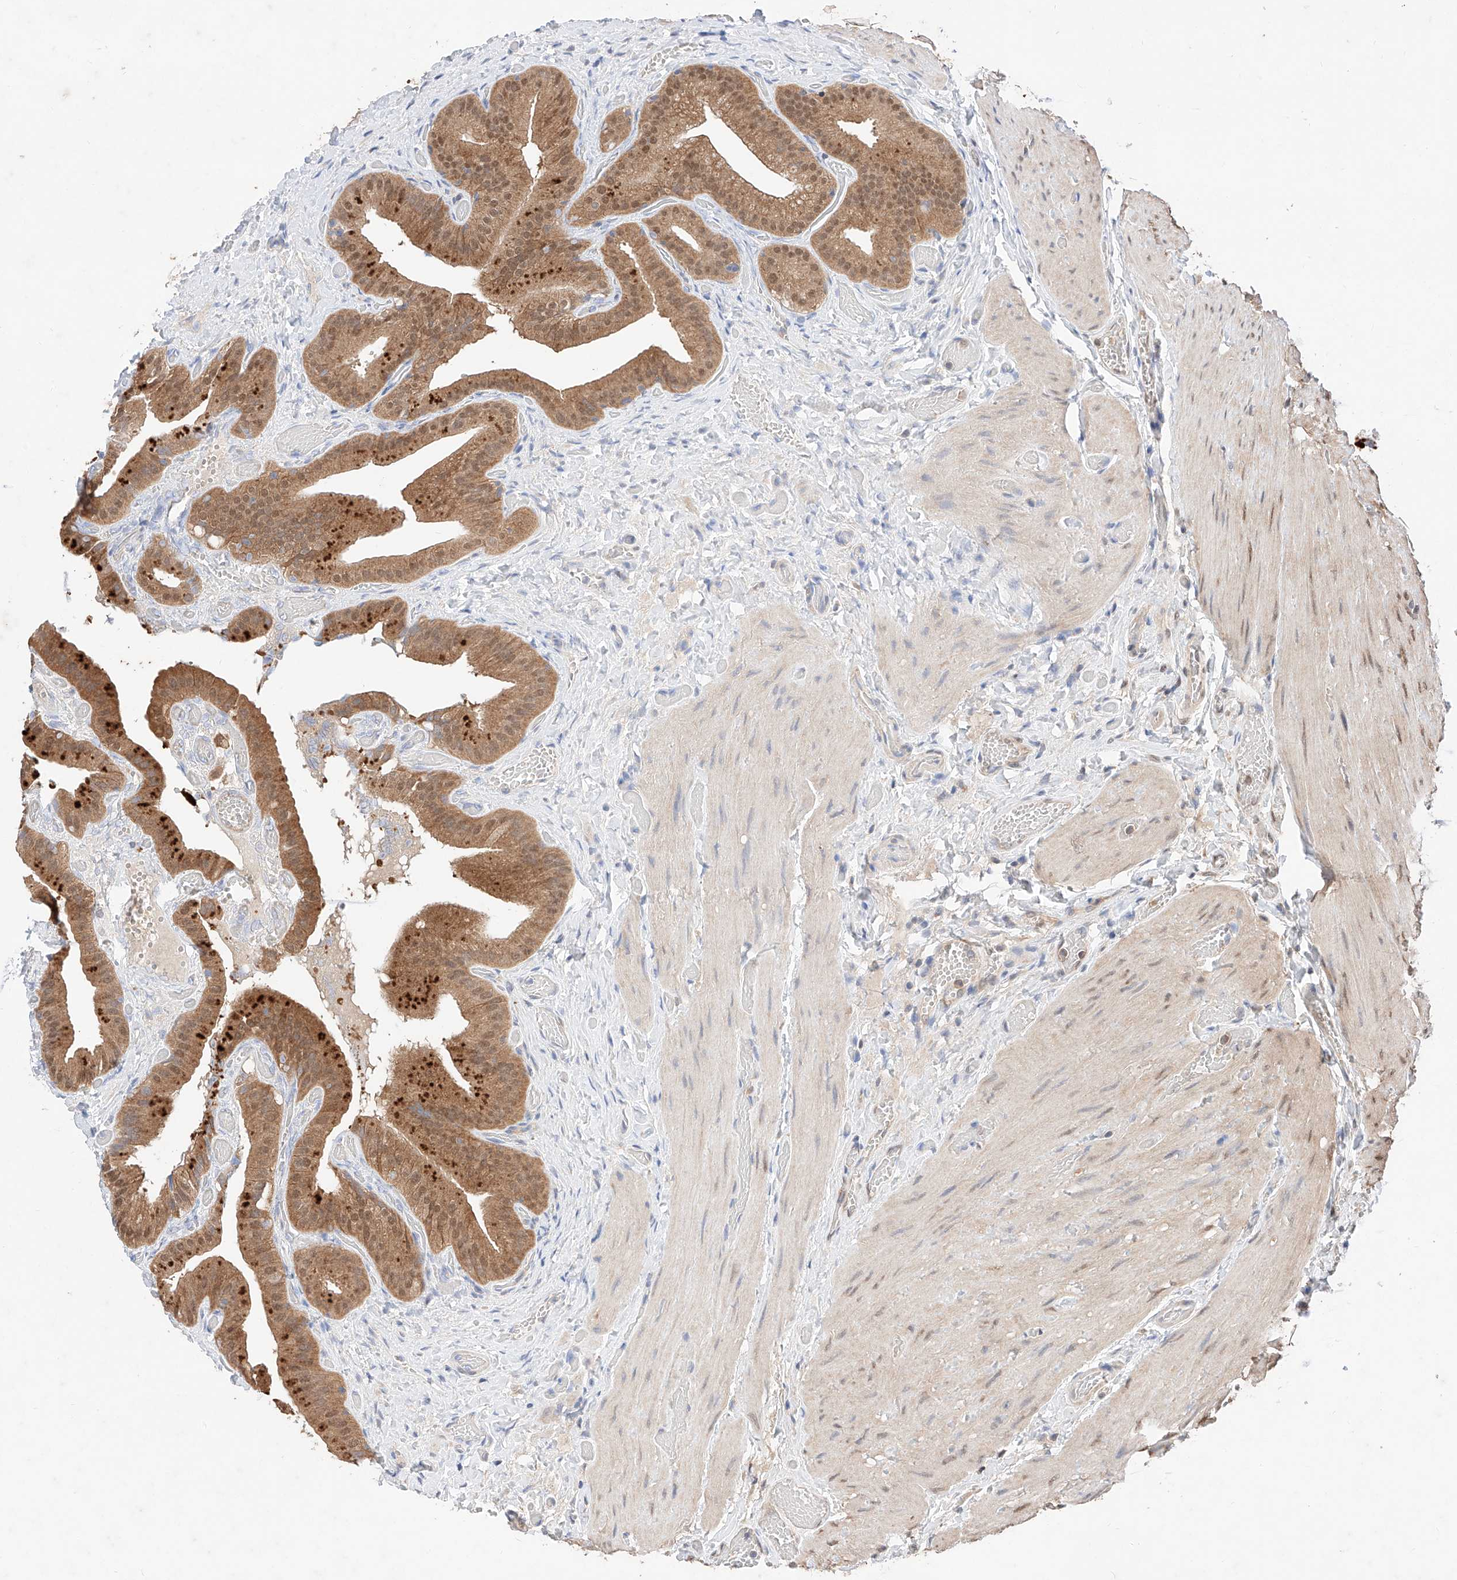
{"staining": {"intensity": "moderate", "quantity": ">75%", "location": "cytoplasmic/membranous,nuclear"}, "tissue": "gallbladder", "cell_type": "Glandular cells", "image_type": "normal", "snomed": [{"axis": "morphology", "description": "Normal tissue, NOS"}, {"axis": "topography", "description": "Gallbladder"}], "caption": "Immunohistochemical staining of benign gallbladder exhibits moderate cytoplasmic/membranous,nuclear protein expression in about >75% of glandular cells.", "gene": "ZSCAN4", "patient": {"sex": "female", "age": 64}}